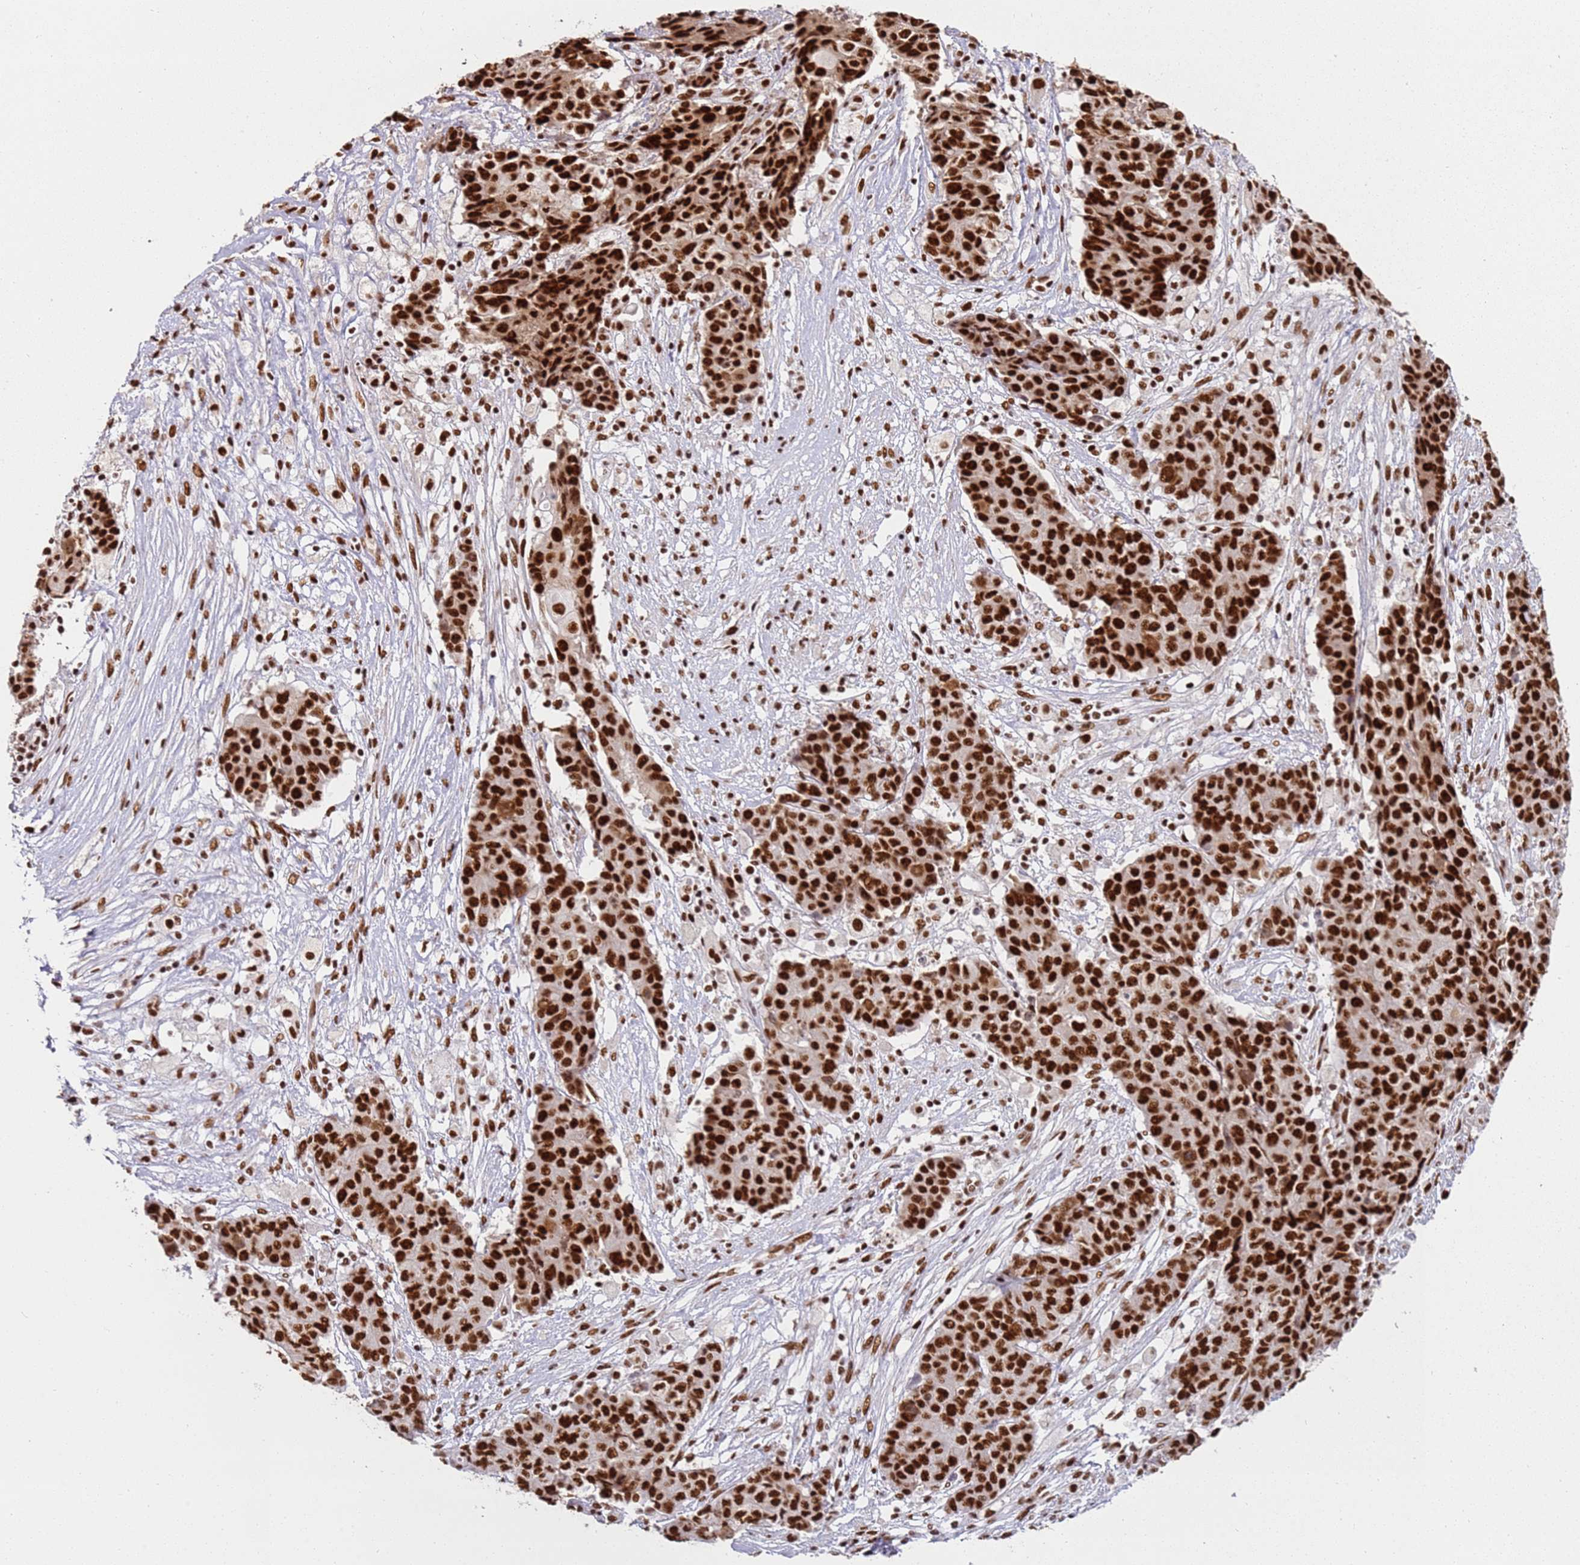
{"staining": {"intensity": "strong", "quantity": ">75%", "location": "nuclear"}, "tissue": "ovarian cancer", "cell_type": "Tumor cells", "image_type": "cancer", "snomed": [{"axis": "morphology", "description": "Carcinoma, endometroid"}, {"axis": "topography", "description": "Ovary"}], "caption": "Protein staining of ovarian cancer tissue demonstrates strong nuclear positivity in about >75% of tumor cells. (Brightfield microscopy of DAB IHC at high magnification).", "gene": "TENT4A", "patient": {"sex": "female", "age": 42}}